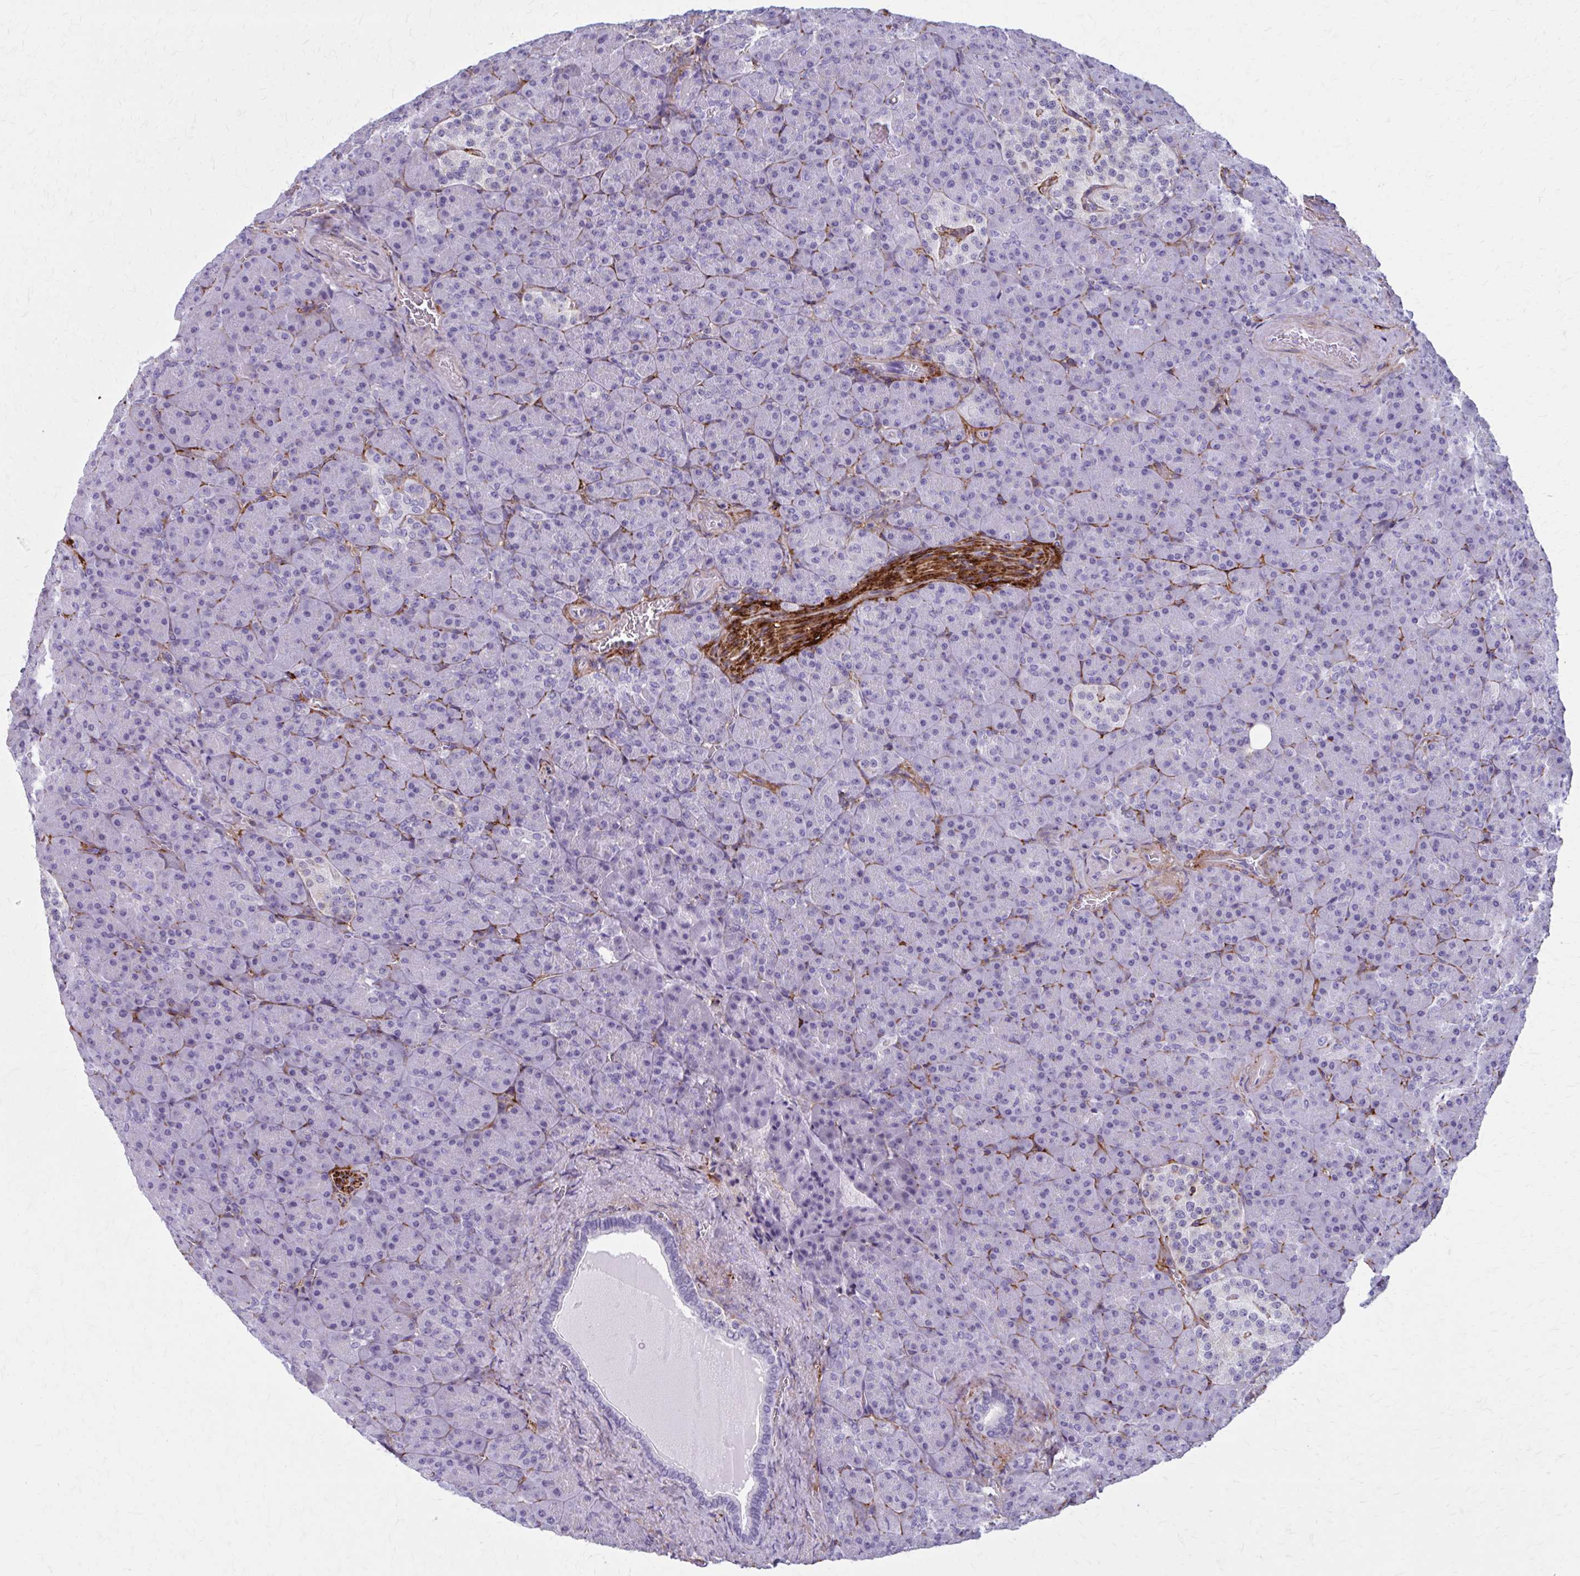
{"staining": {"intensity": "negative", "quantity": "none", "location": "none"}, "tissue": "pancreas", "cell_type": "Exocrine glandular cells", "image_type": "normal", "snomed": [{"axis": "morphology", "description": "Normal tissue, NOS"}, {"axis": "topography", "description": "Pancreas"}], "caption": "Human pancreas stained for a protein using IHC displays no staining in exocrine glandular cells.", "gene": "AKAP12", "patient": {"sex": "female", "age": 74}}